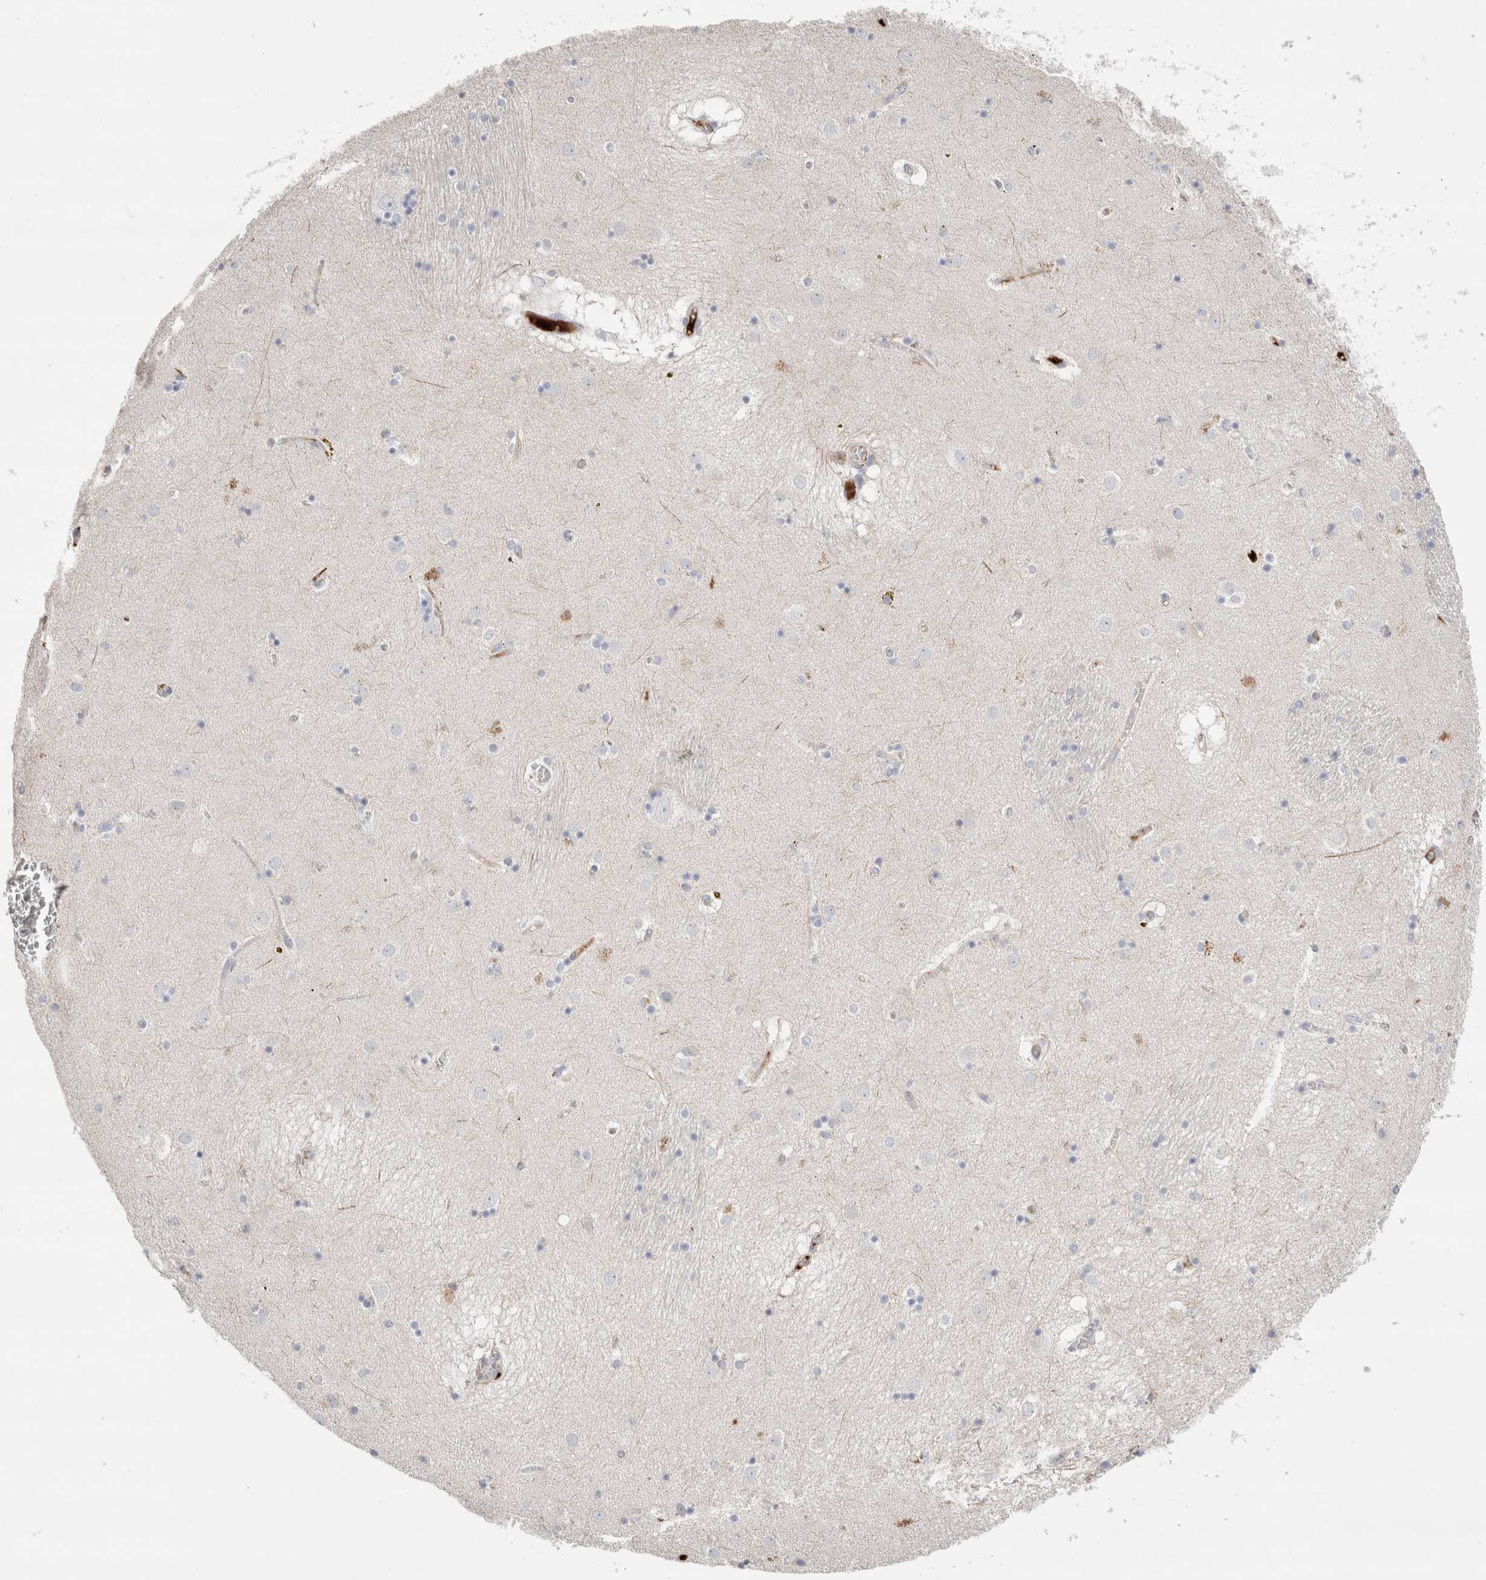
{"staining": {"intensity": "negative", "quantity": "none", "location": "none"}, "tissue": "caudate", "cell_type": "Glial cells", "image_type": "normal", "snomed": [{"axis": "morphology", "description": "Normal tissue, NOS"}, {"axis": "topography", "description": "Lateral ventricle wall"}], "caption": "Glial cells are negative for protein expression in benign human caudate. (DAB IHC with hematoxylin counter stain).", "gene": "ECHDC2", "patient": {"sex": "male", "age": 70}}